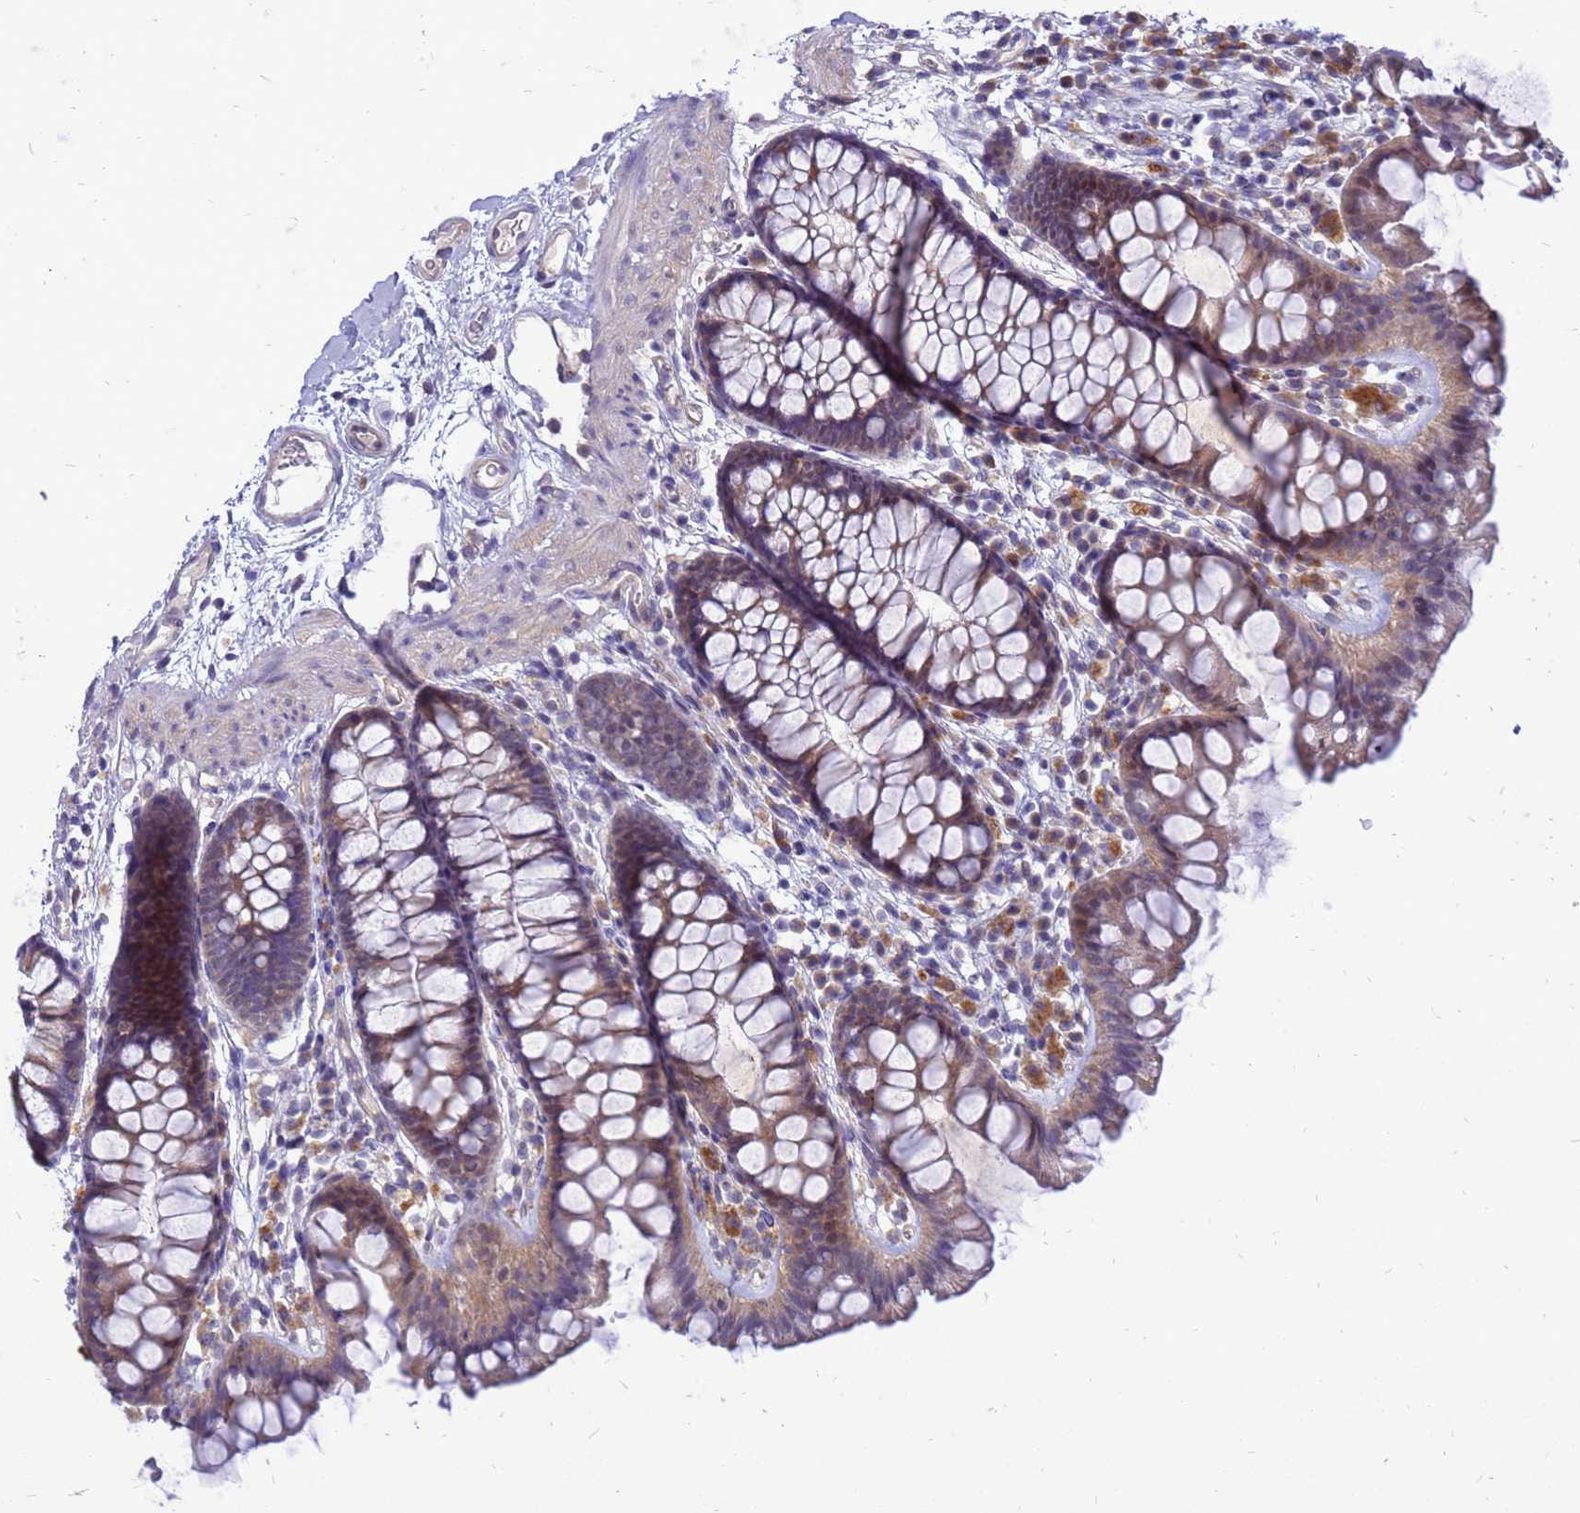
{"staining": {"intensity": "weak", "quantity": ">75%", "location": "cytoplasmic/membranous"}, "tissue": "colon", "cell_type": "Endothelial cells", "image_type": "normal", "snomed": [{"axis": "morphology", "description": "Normal tissue, NOS"}, {"axis": "topography", "description": "Colon"}], "caption": "IHC photomicrograph of unremarkable human colon stained for a protein (brown), which shows low levels of weak cytoplasmic/membranous staining in approximately >75% of endothelial cells.", "gene": "ENOPH1", "patient": {"sex": "female", "age": 62}}